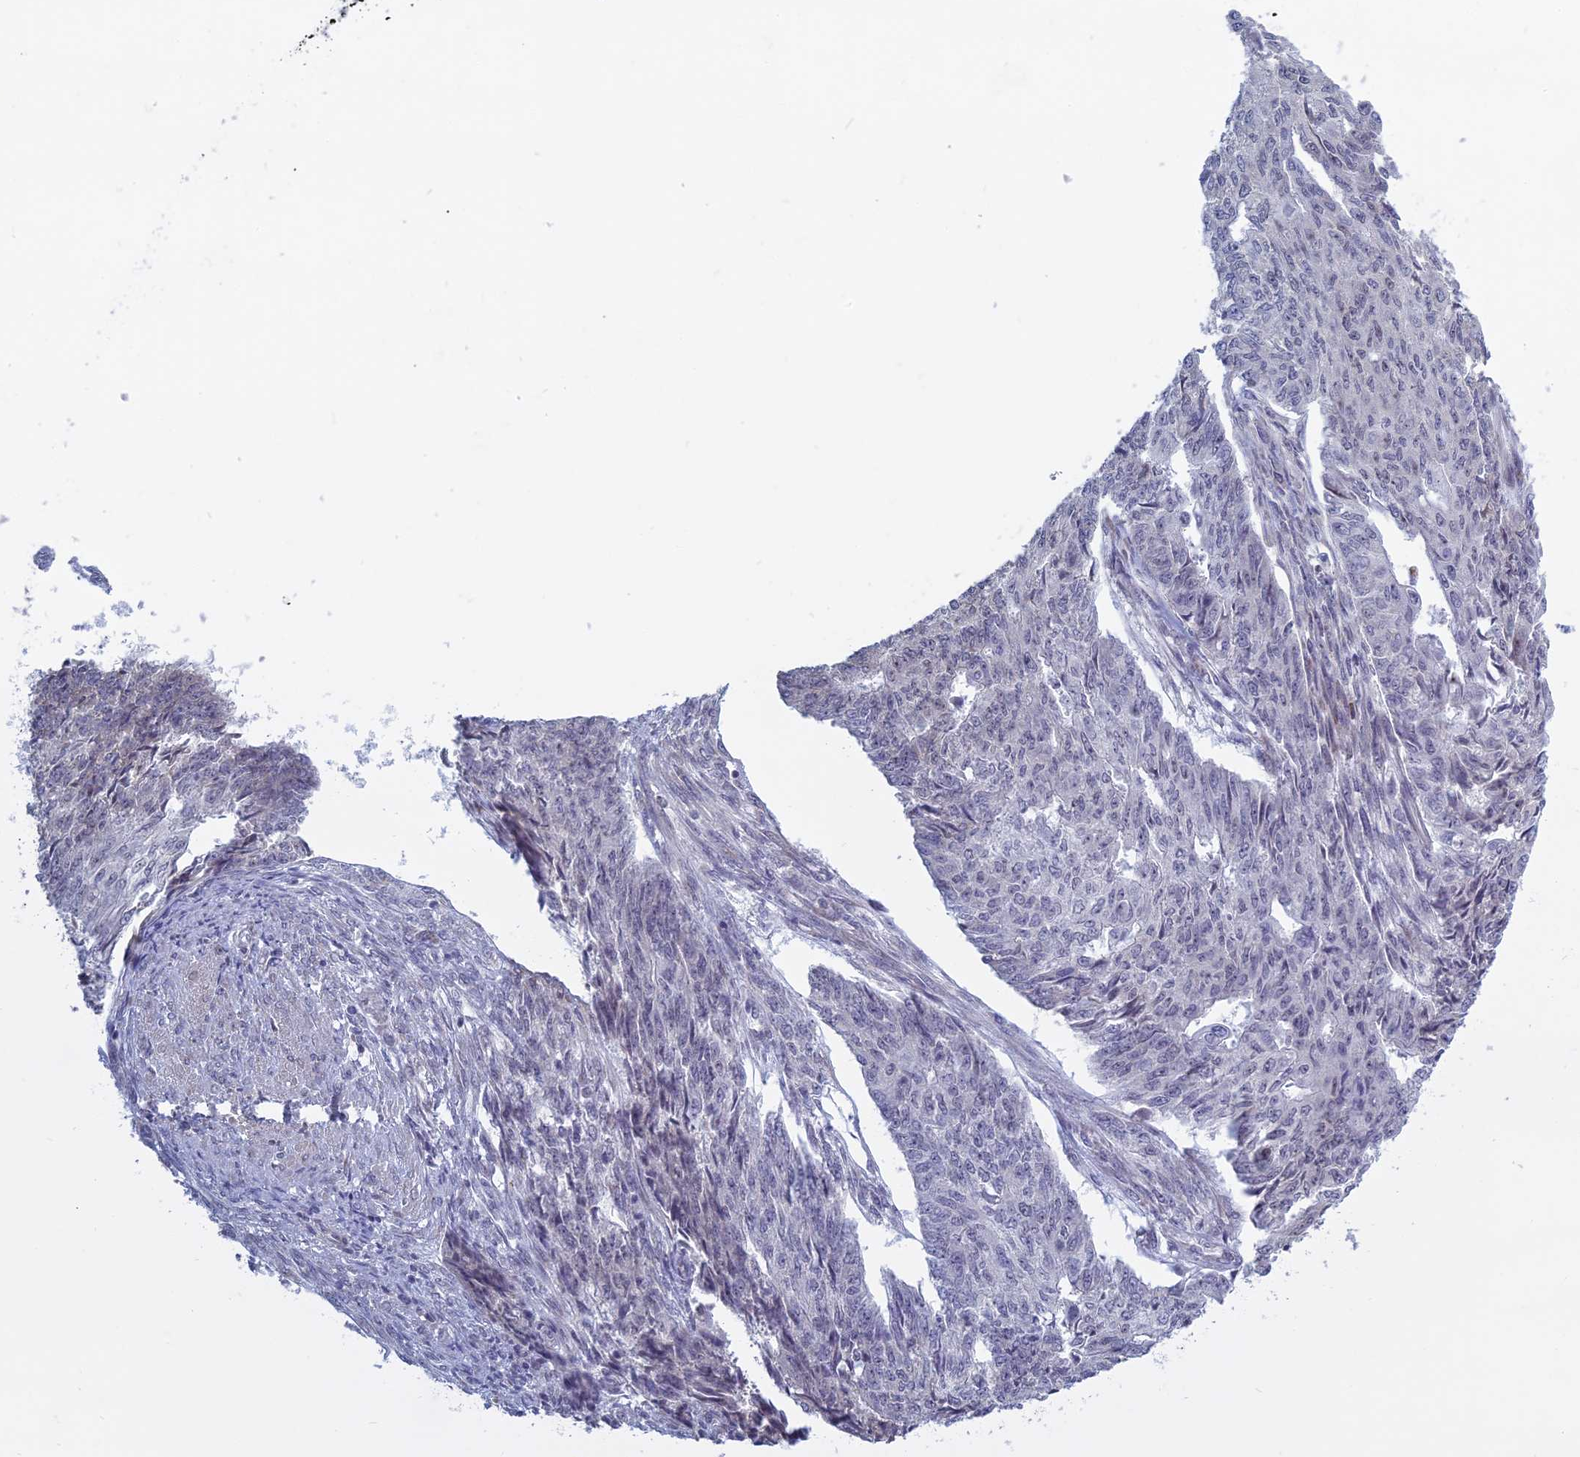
{"staining": {"intensity": "negative", "quantity": "none", "location": "none"}, "tissue": "endometrial cancer", "cell_type": "Tumor cells", "image_type": "cancer", "snomed": [{"axis": "morphology", "description": "Adenocarcinoma, NOS"}, {"axis": "topography", "description": "Endometrium"}], "caption": "Endometrial cancer was stained to show a protein in brown. There is no significant positivity in tumor cells. The staining is performed using DAB brown chromogen with nuclei counter-stained in using hematoxylin.", "gene": "RPS19BP1", "patient": {"sex": "female", "age": 32}}